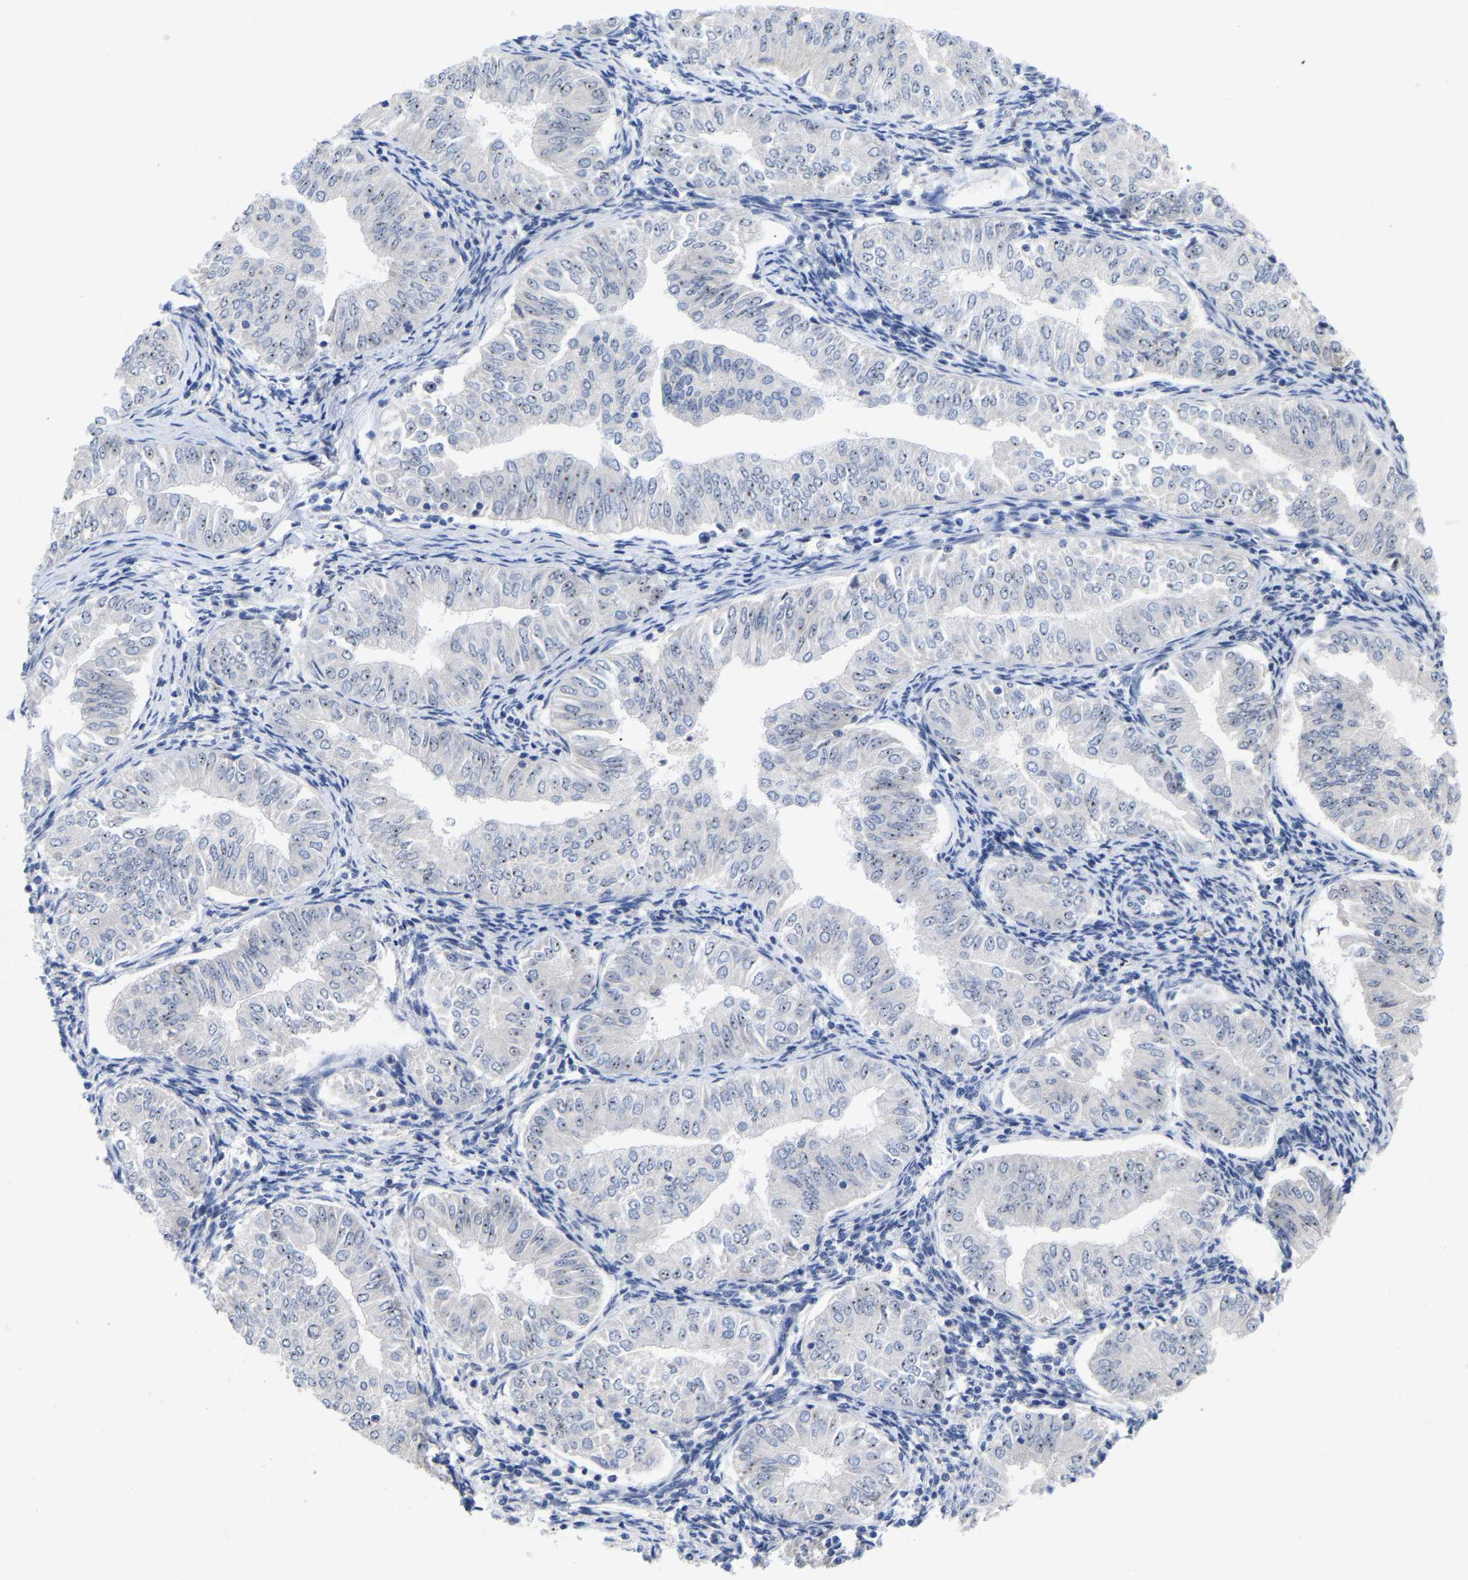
{"staining": {"intensity": "weak", "quantity": "<25%", "location": "nuclear"}, "tissue": "endometrial cancer", "cell_type": "Tumor cells", "image_type": "cancer", "snomed": [{"axis": "morphology", "description": "Normal tissue, NOS"}, {"axis": "morphology", "description": "Adenocarcinoma, NOS"}, {"axis": "topography", "description": "Endometrium"}], "caption": "The image demonstrates no significant expression in tumor cells of endometrial cancer (adenocarcinoma). (Stains: DAB IHC with hematoxylin counter stain, Microscopy: brightfield microscopy at high magnification).", "gene": "NLE1", "patient": {"sex": "female", "age": 53}}